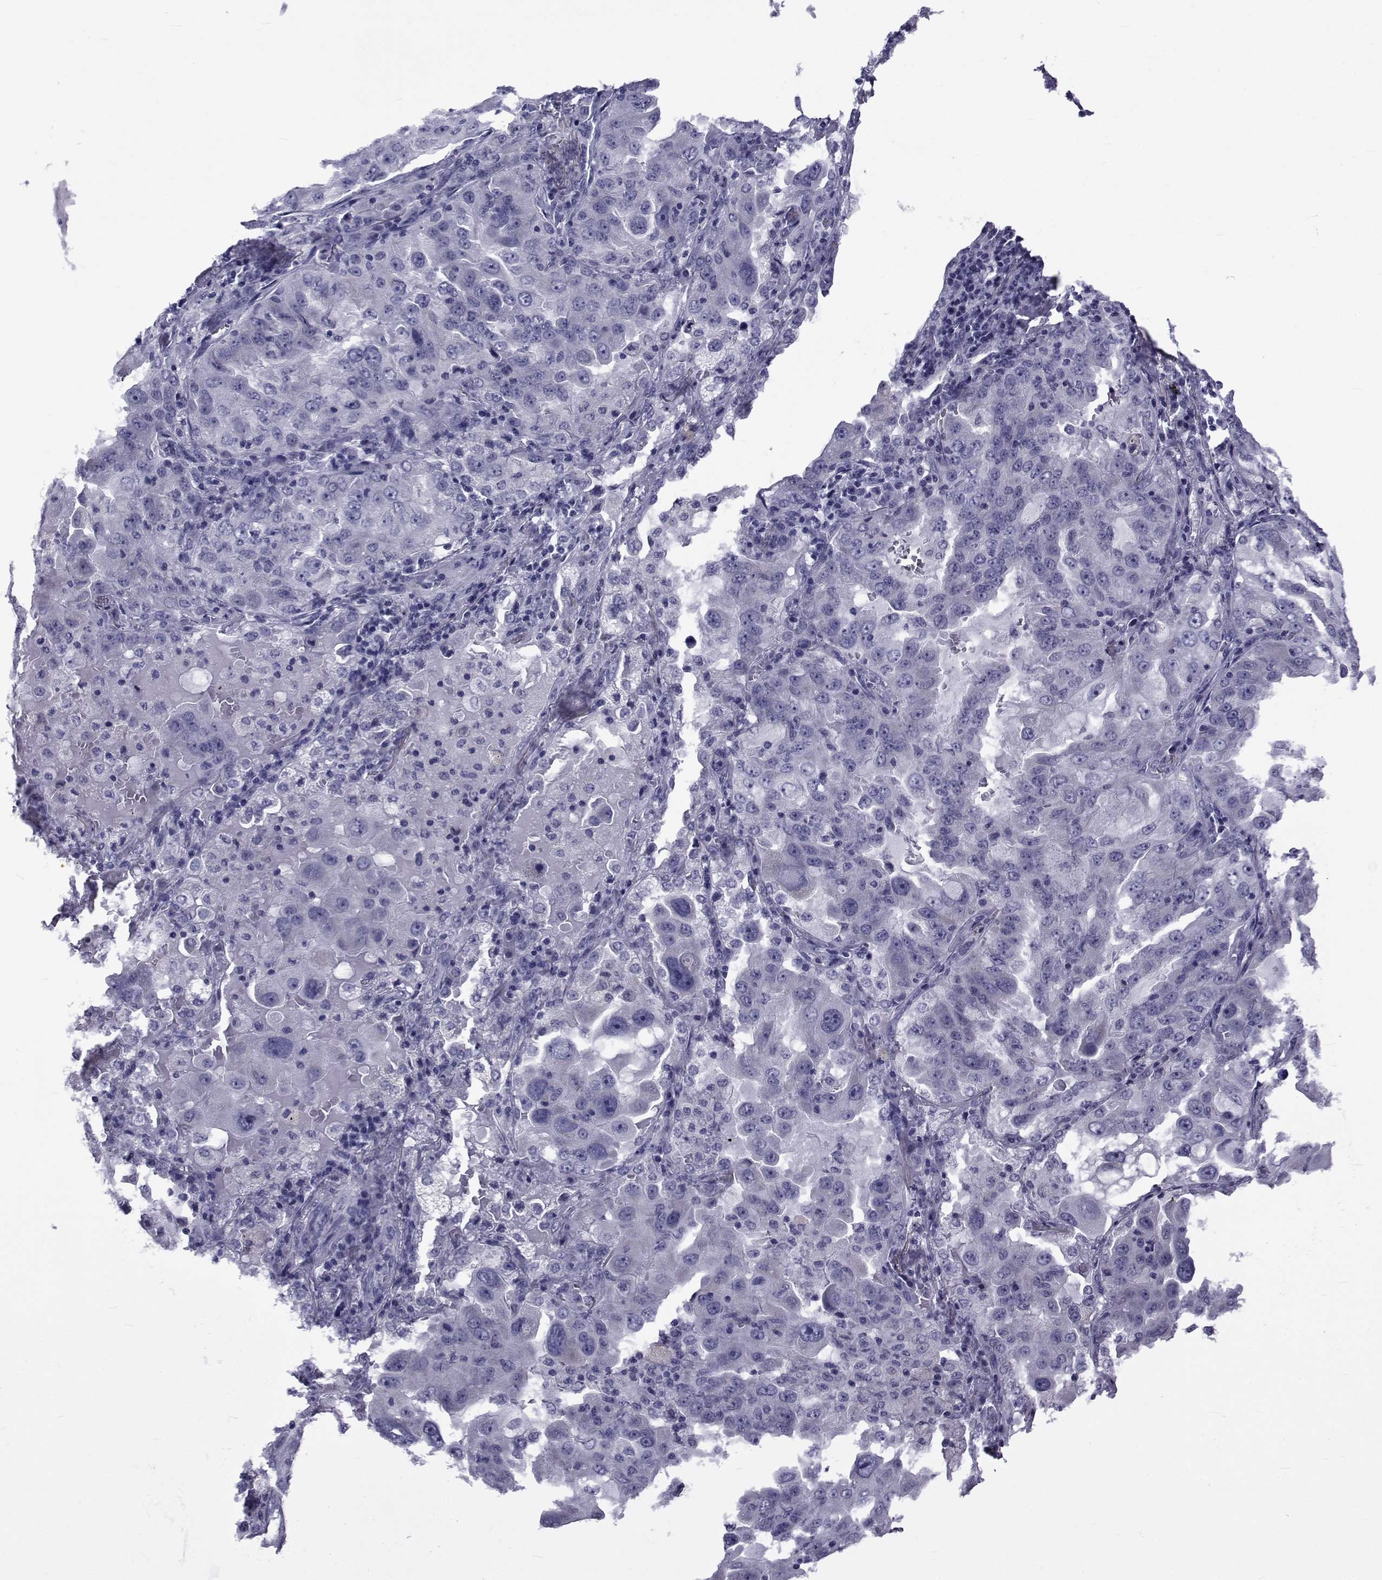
{"staining": {"intensity": "negative", "quantity": "none", "location": "none"}, "tissue": "lung cancer", "cell_type": "Tumor cells", "image_type": "cancer", "snomed": [{"axis": "morphology", "description": "Adenocarcinoma, NOS"}, {"axis": "topography", "description": "Lung"}], "caption": "Lung cancer stained for a protein using IHC demonstrates no expression tumor cells.", "gene": "GKAP1", "patient": {"sex": "female", "age": 61}}